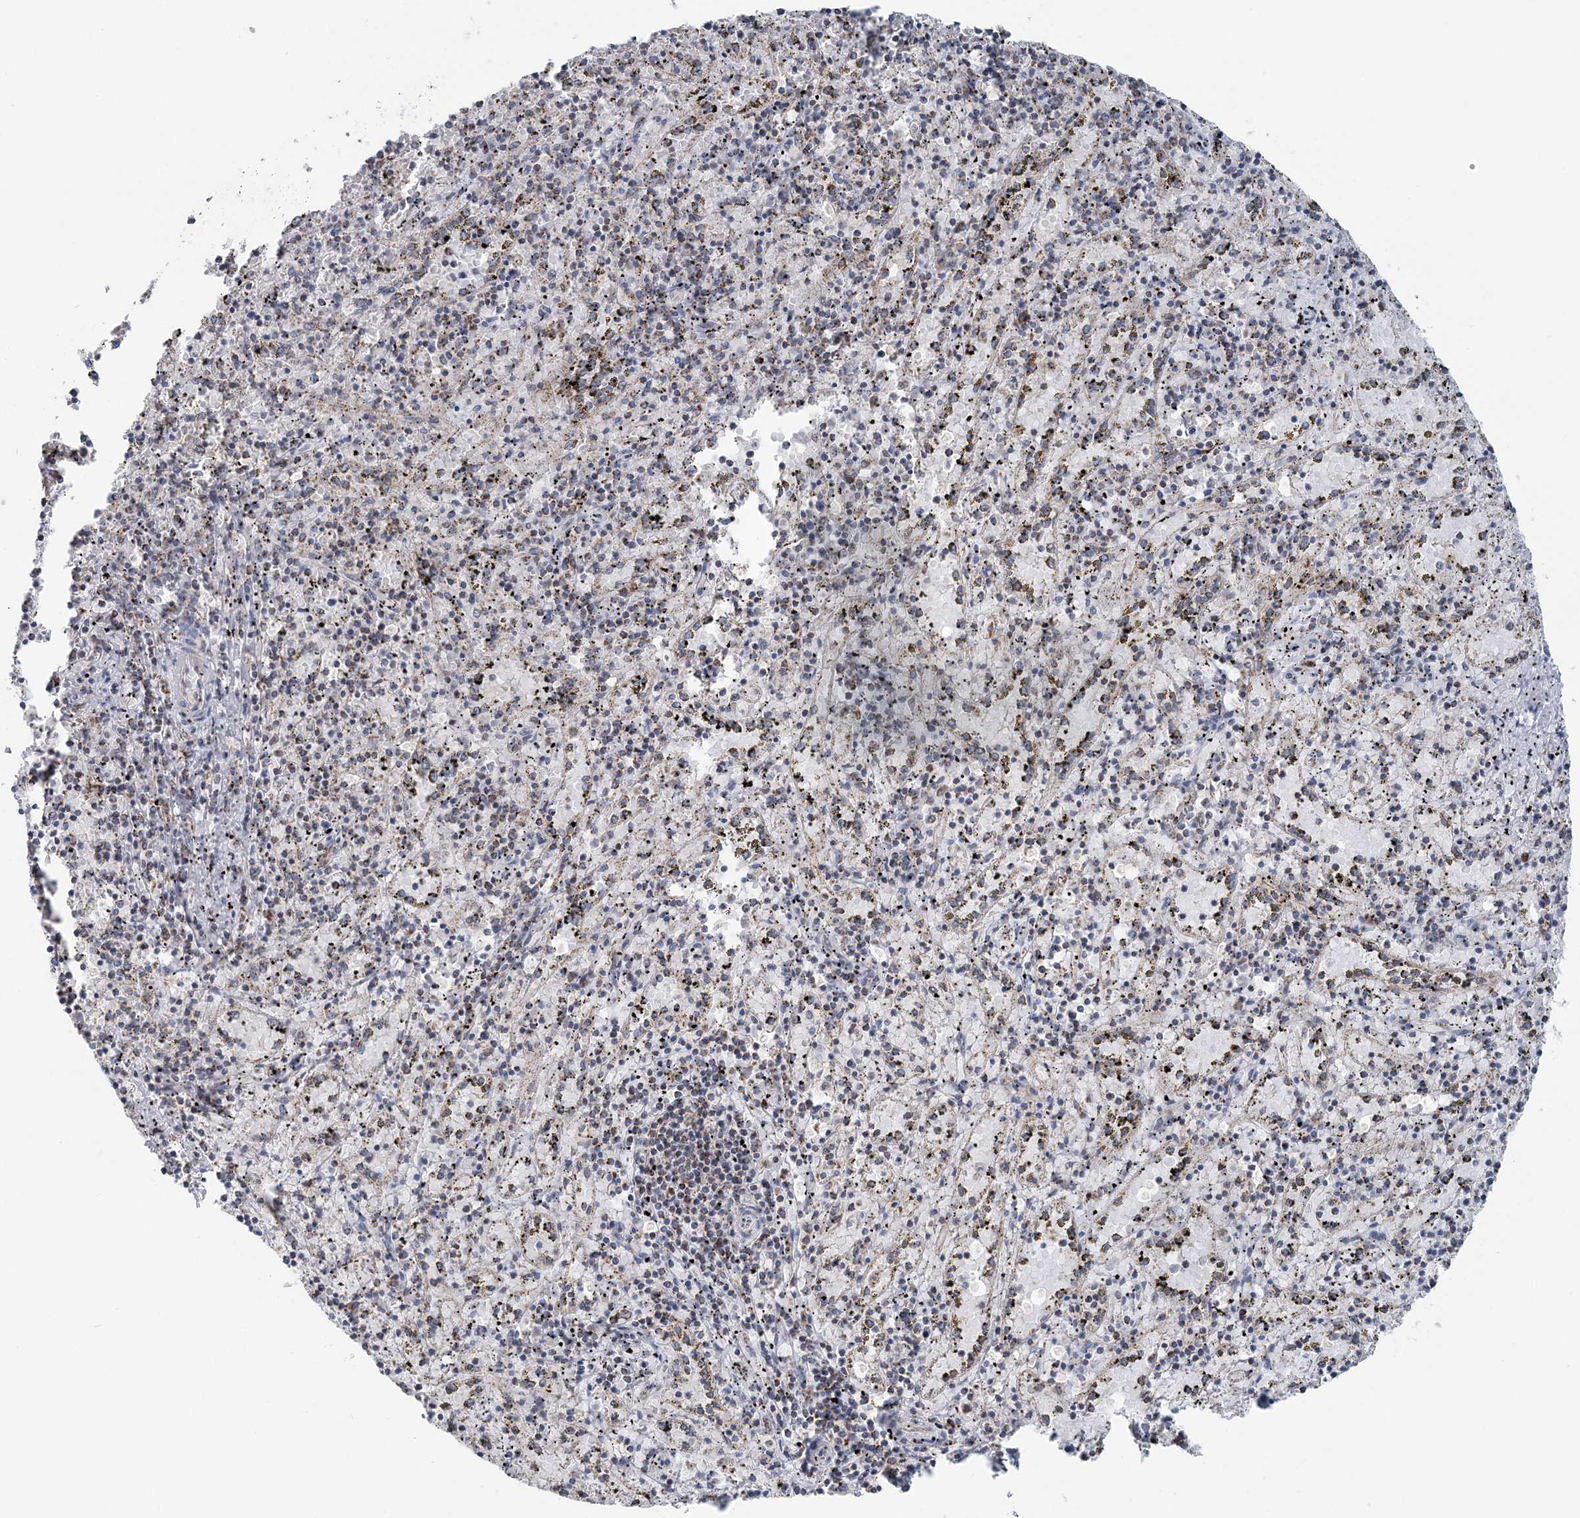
{"staining": {"intensity": "negative", "quantity": "none", "location": "none"}, "tissue": "spleen", "cell_type": "Cells in red pulp", "image_type": "normal", "snomed": [{"axis": "morphology", "description": "Normal tissue, NOS"}, {"axis": "topography", "description": "Spleen"}], "caption": "An IHC photomicrograph of unremarkable spleen is shown. There is no staining in cells in red pulp of spleen.", "gene": "RNF150", "patient": {"sex": "male", "age": 11}}